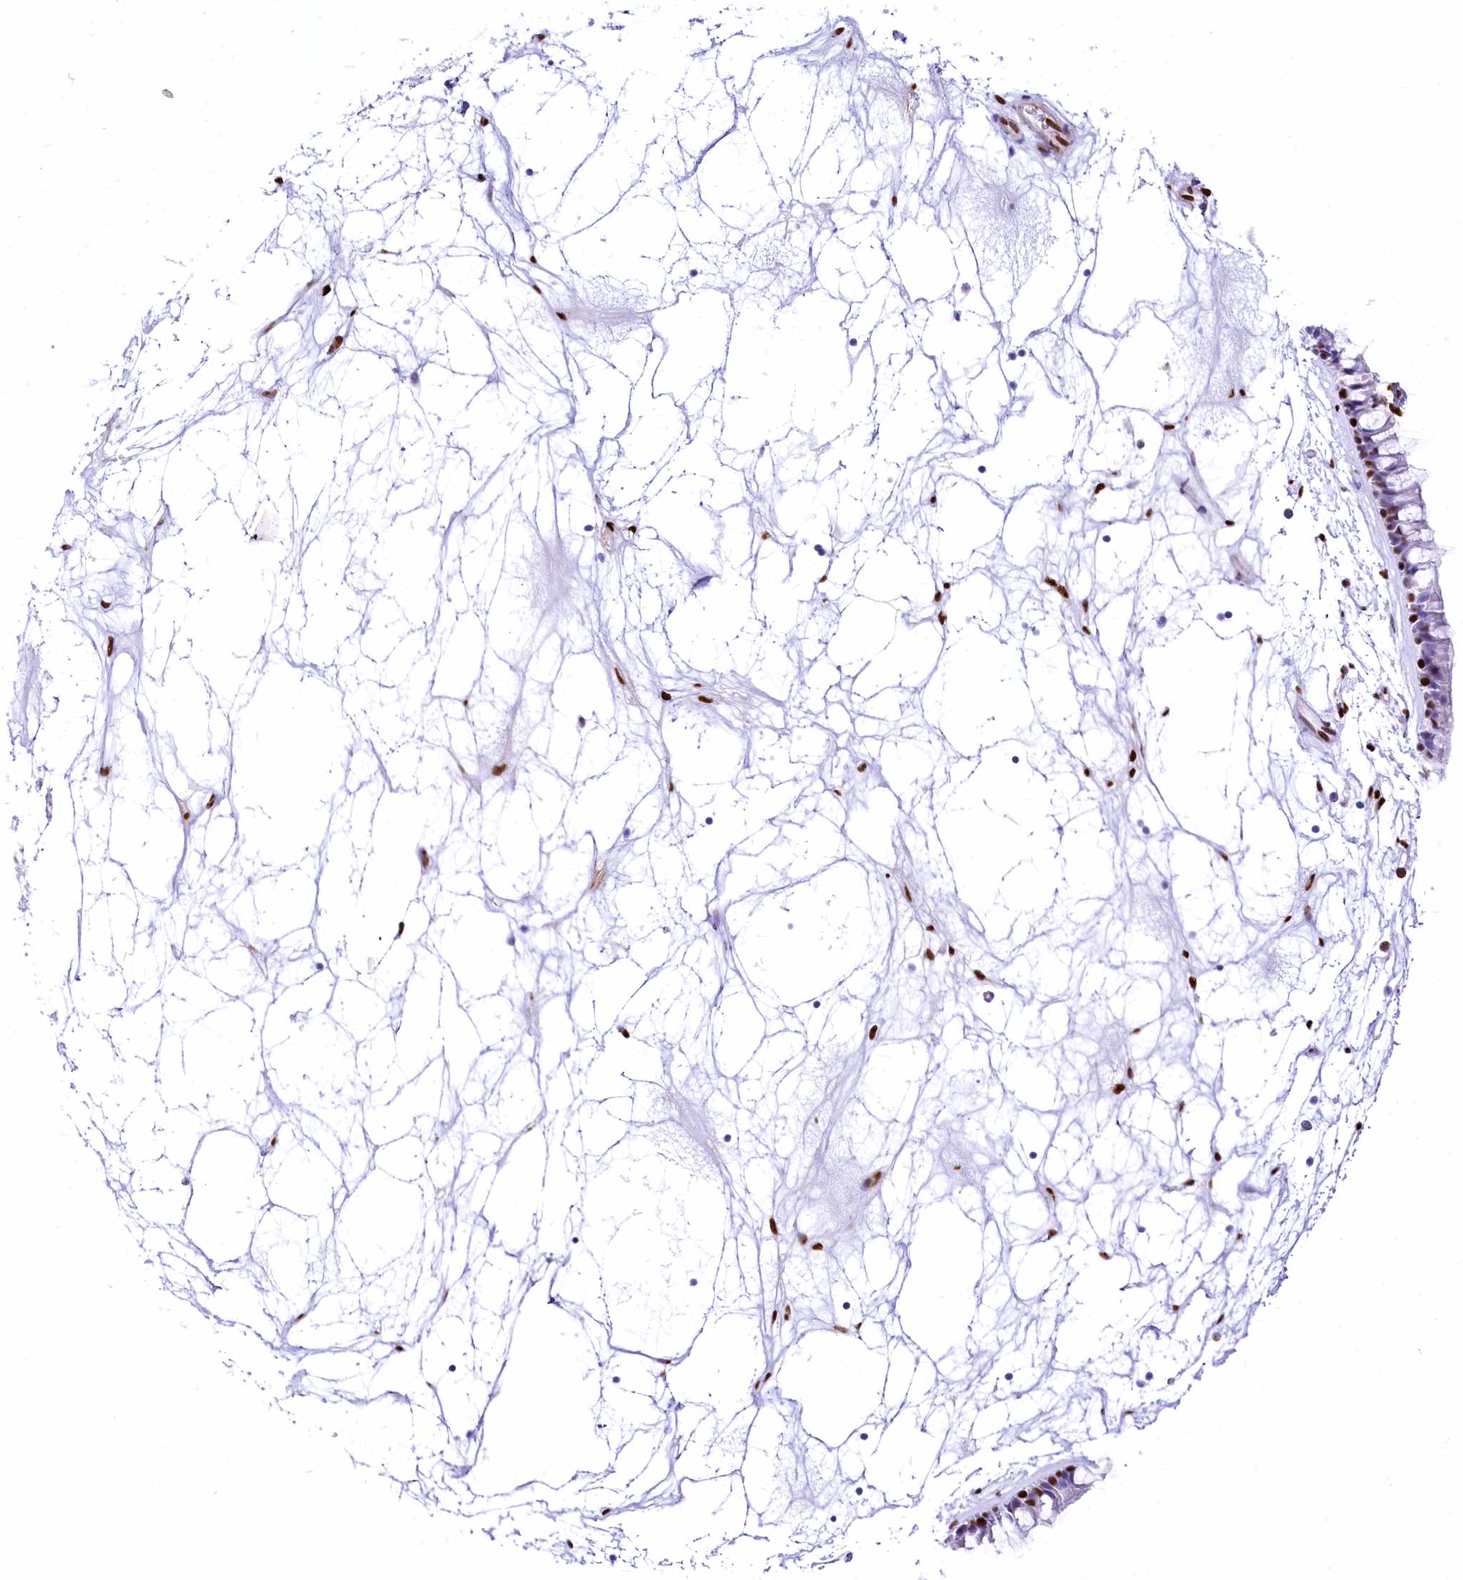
{"staining": {"intensity": "strong", "quantity": "25%-75%", "location": "nuclear"}, "tissue": "nasopharynx", "cell_type": "Respiratory epithelial cells", "image_type": "normal", "snomed": [{"axis": "morphology", "description": "Normal tissue, NOS"}, {"axis": "topography", "description": "Nasopharynx"}], "caption": "Protein expression analysis of normal human nasopharynx reveals strong nuclear positivity in approximately 25%-75% of respiratory epithelial cells.", "gene": "PTMS", "patient": {"sex": "male", "age": 64}}